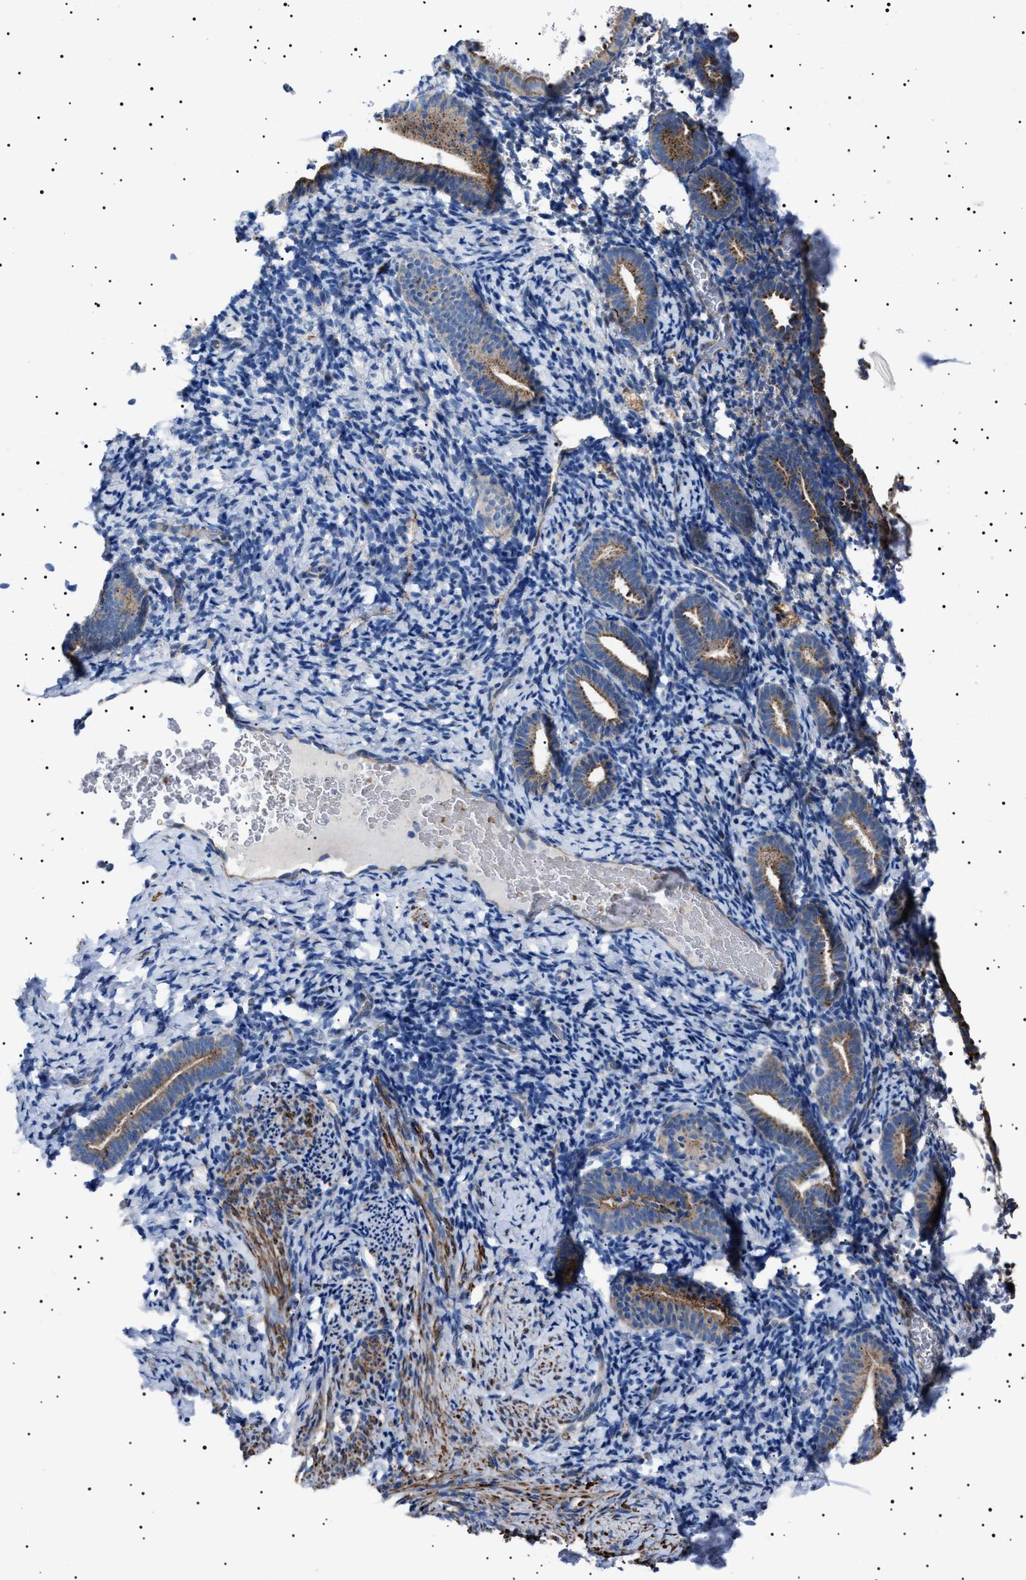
{"staining": {"intensity": "negative", "quantity": "none", "location": "none"}, "tissue": "endometrium", "cell_type": "Cells in endometrial stroma", "image_type": "normal", "snomed": [{"axis": "morphology", "description": "Normal tissue, NOS"}, {"axis": "topography", "description": "Endometrium"}], "caption": "Protein analysis of benign endometrium shows no significant staining in cells in endometrial stroma.", "gene": "NEU1", "patient": {"sex": "female", "age": 51}}